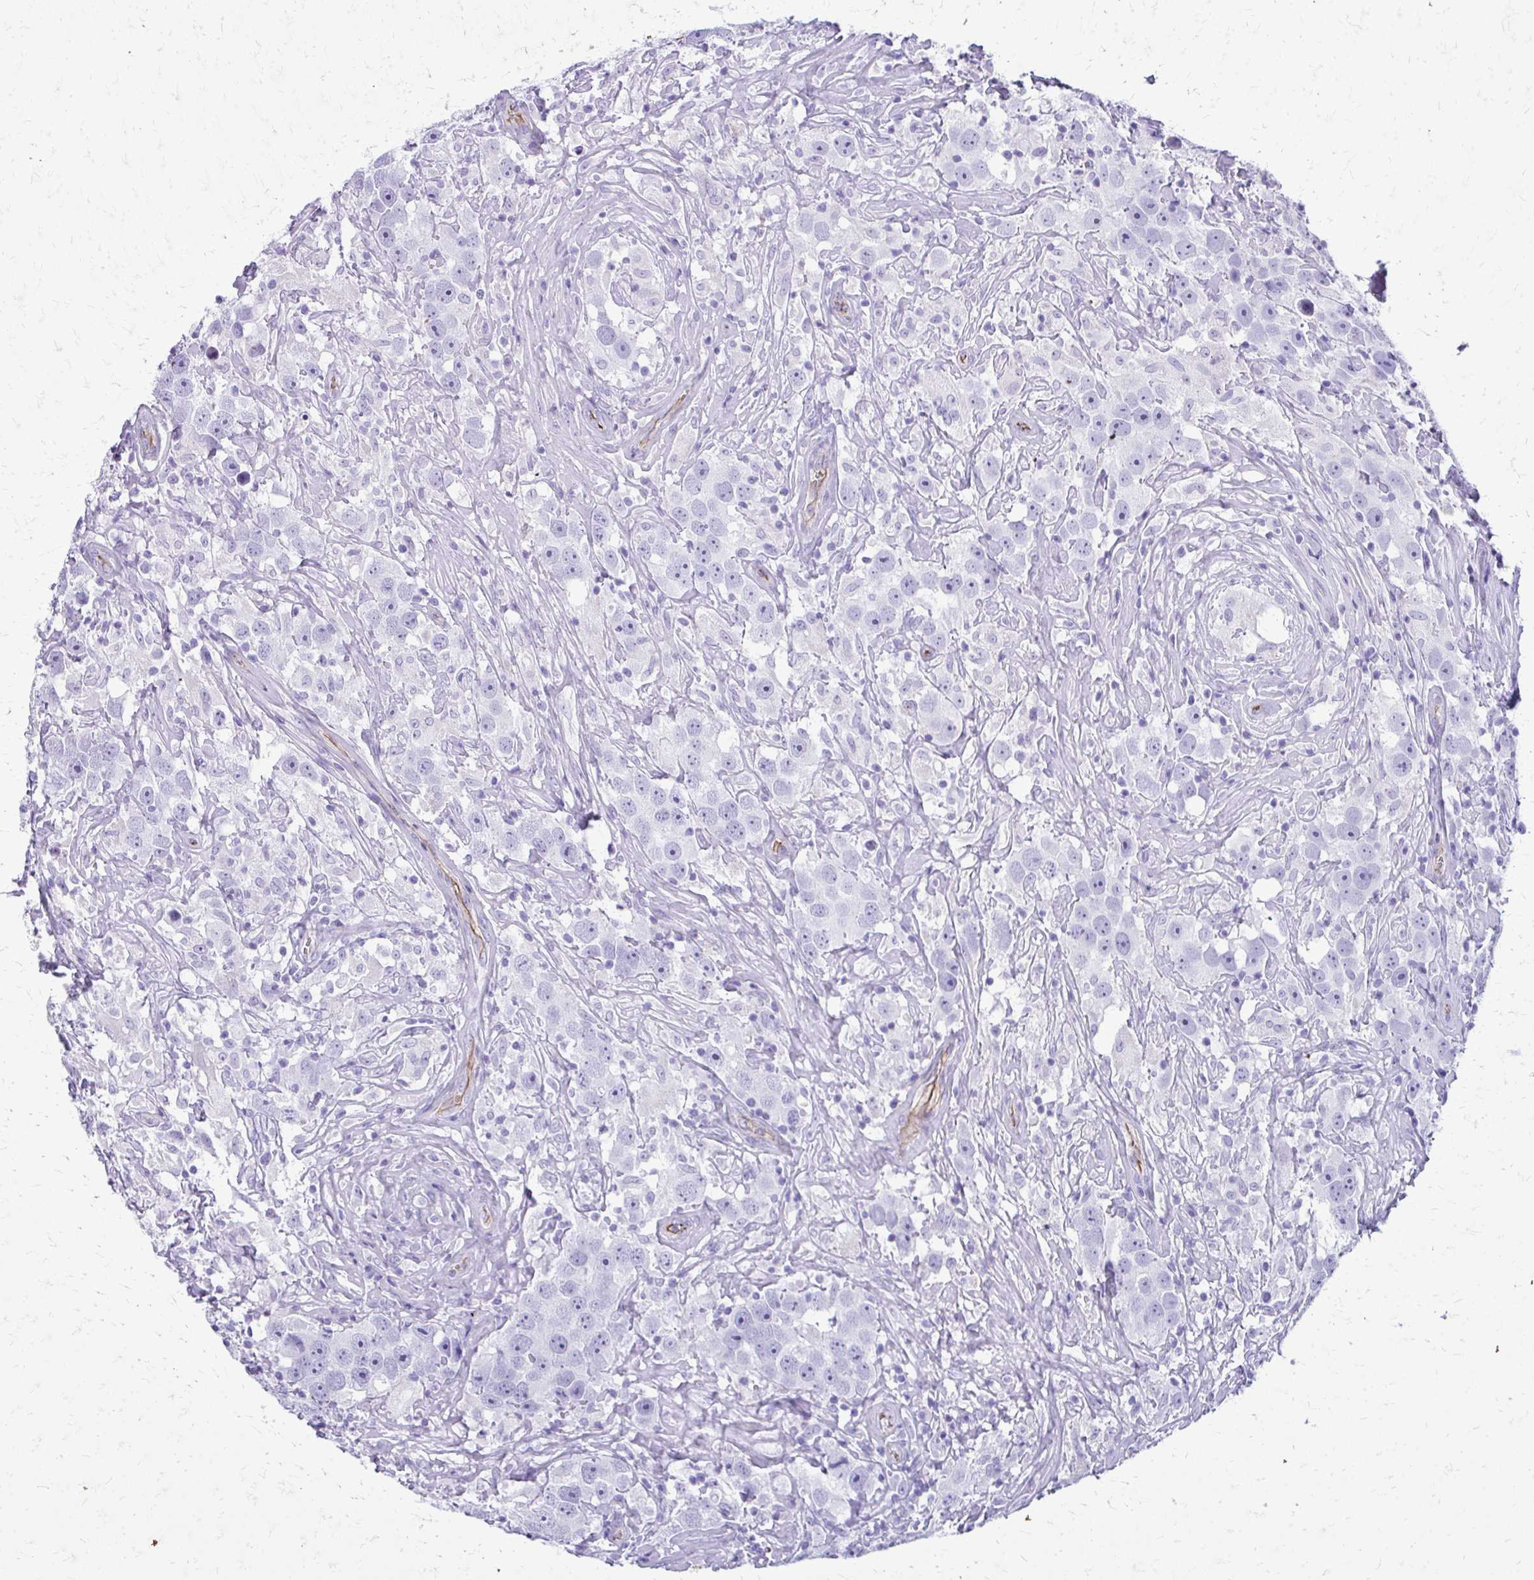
{"staining": {"intensity": "negative", "quantity": "none", "location": "none"}, "tissue": "testis cancer", "cell_type": "Tumor cells", "image_type": "cancer", "snomed": [{"axis": "morphology", "description": "Seminoma, NOS"}, {"axis": "topography", "description": "Testis"}], "caption": "High magnification brightfield microscopy of testis cancer (seminoma) stained with DAB (brown) and counterstained with hematoxylin (blue): tumor cells show no significant positivity.", "gene": "TPSG1", "patient": {"sex": "male", "age": 49}}